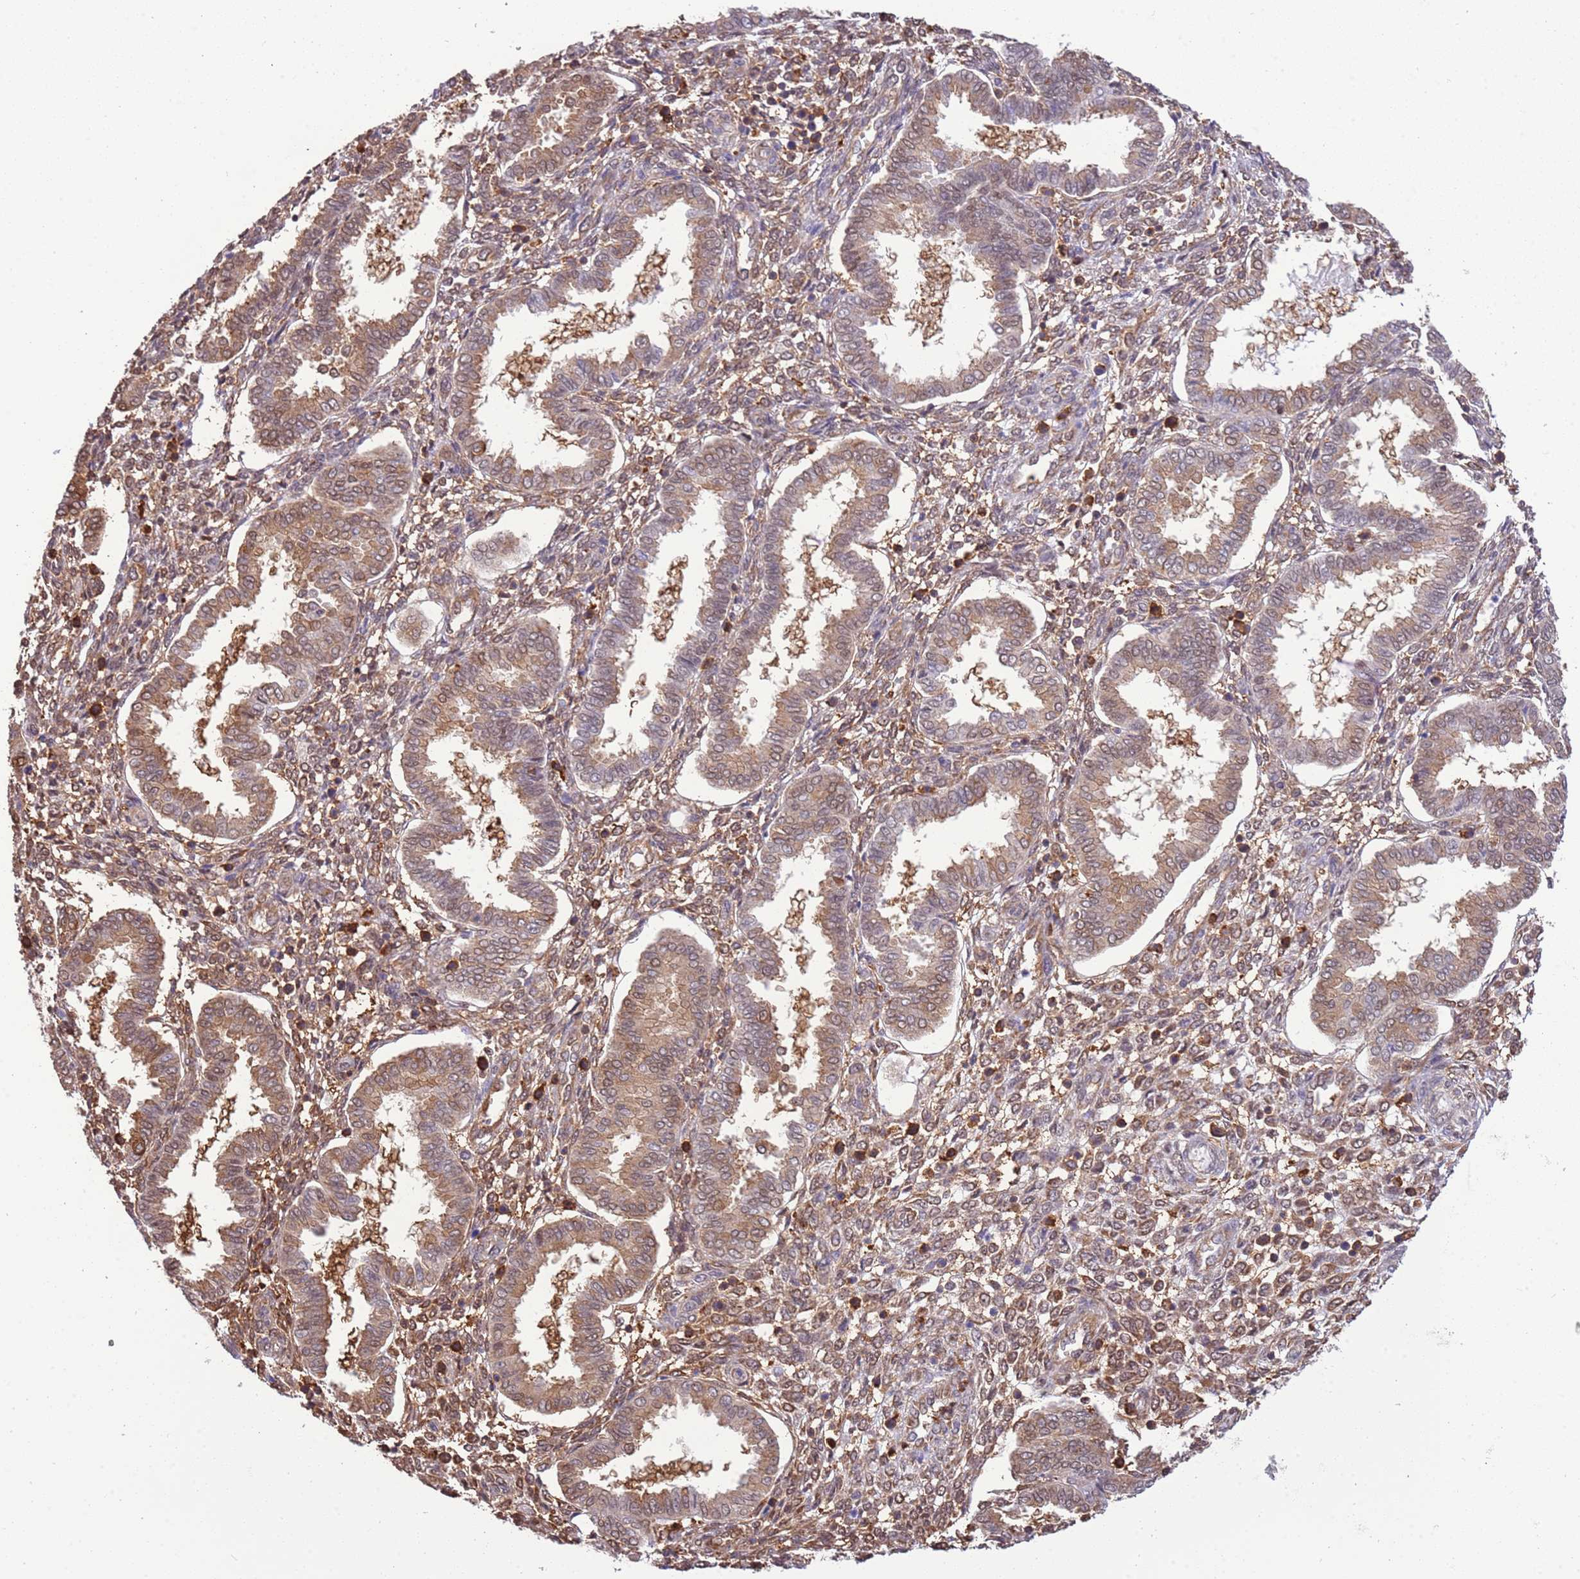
{"staining": {"intensity": "weak", "quantity": "<25%", "location": "cytoplasmic/membranous"}, "tissue": "endometrium", "cell_type": "Cells in endometrial stroma", "image_type": "normal", "snomed": [{"axis": "morphology", "description": "Normal tissue, NOS"}, {"axis": "topography", "description": "Endometrium"}], "caption": "Photomicrograph shows no significant protein staining in cells in endometrial stroma of normal endometrium.", "gene": "STIP1", "patient": {"sex": "female", "age": 24}}